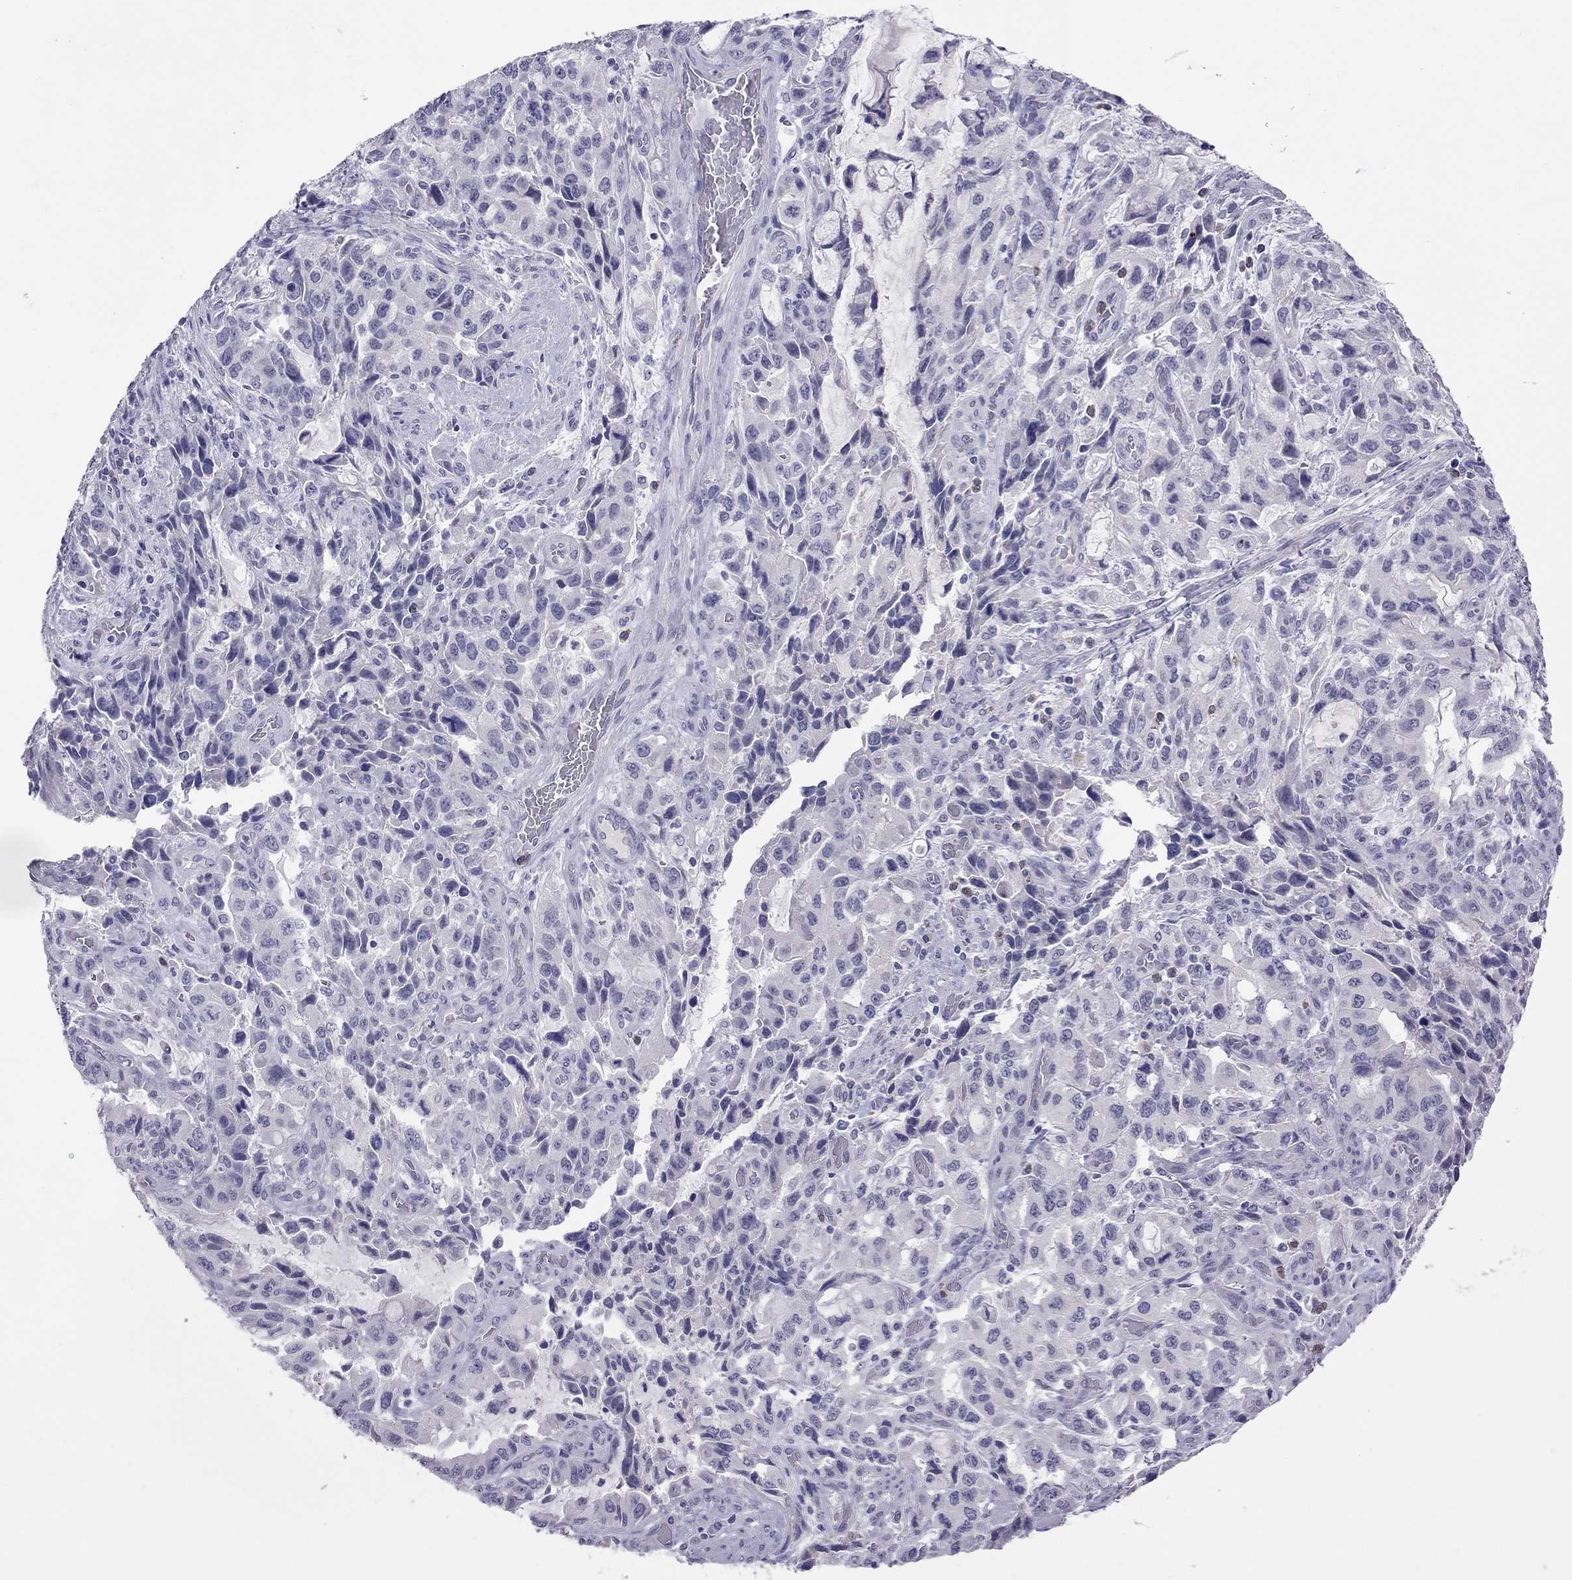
{"staining": {"intensity": "negative", "quantity": "none", "location": "none"}, "tissue": "stomach cancer", "cell_type": "Tumor cells", "image_type": "cancer", "snomed": [{"axis": "morphology", "description": "Adenocarcinoma, NOS"}, {"axis": "topography", "description": "Stomach, upper"}], "caption": "Image shows no significant protein positivity in tumor cells of stomach adenocarcinoma.", "gene": "SLAMF1", "patient": {"sex": "male", "age": 85}}